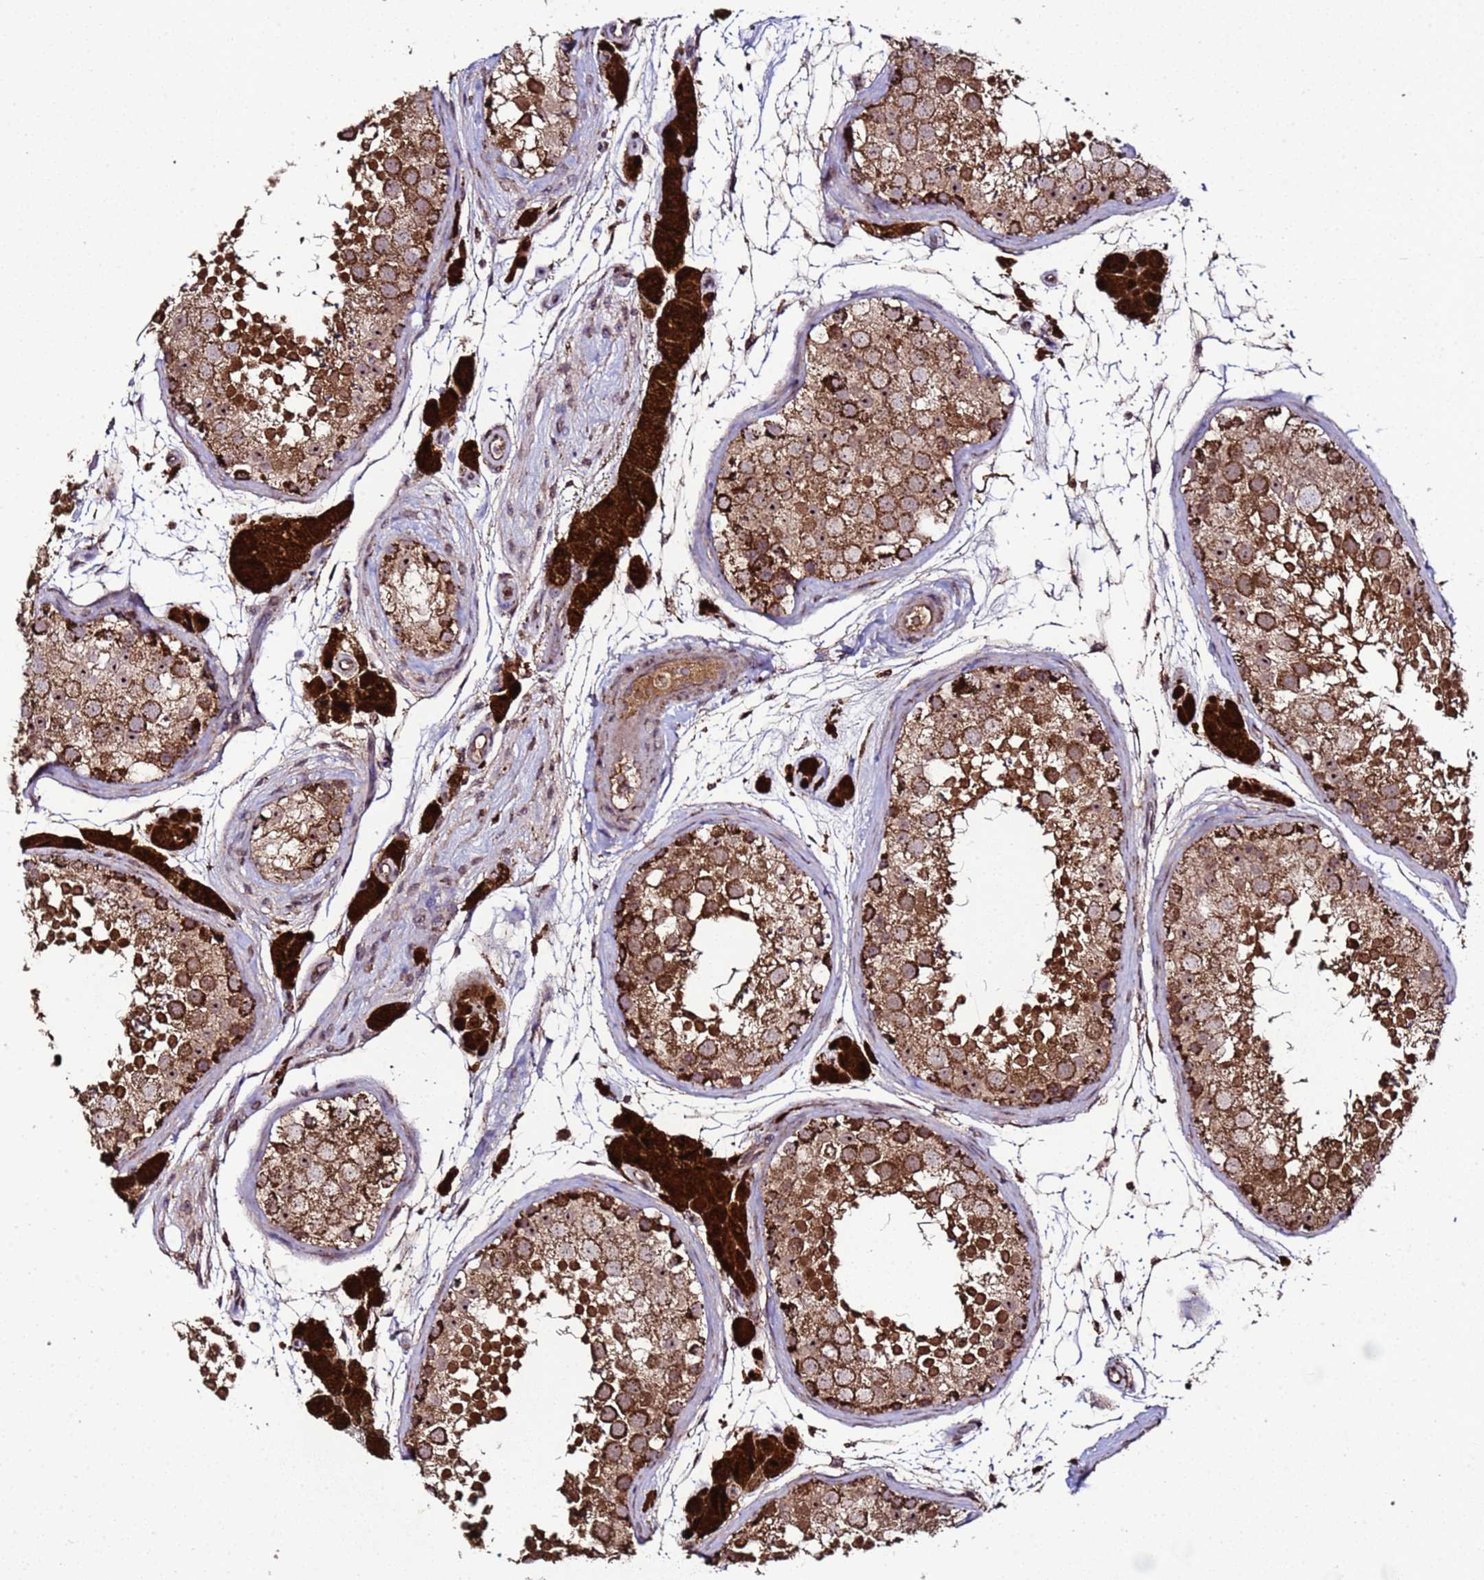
{"staining": {"intensity": "strong", "quantity": ">75%", "location": "cytoplasmic/membranous"}, "tissue": "testis", "cell_type": "Cells in seminiferous ducts", "image_type": "normal", "snomed": [{"axis": "morphology", "description": "Normal tissue, NOS"}, {"axis": "topography", "description": "Testis"}], "caption": "A brown stain highlights strong cytoplasmic/membranous positivity of a protein in cells in seminiferous ducts of normal human testis.", "gene": "HSPBAP1", "patient": {"sex": "male", "age": 41}}